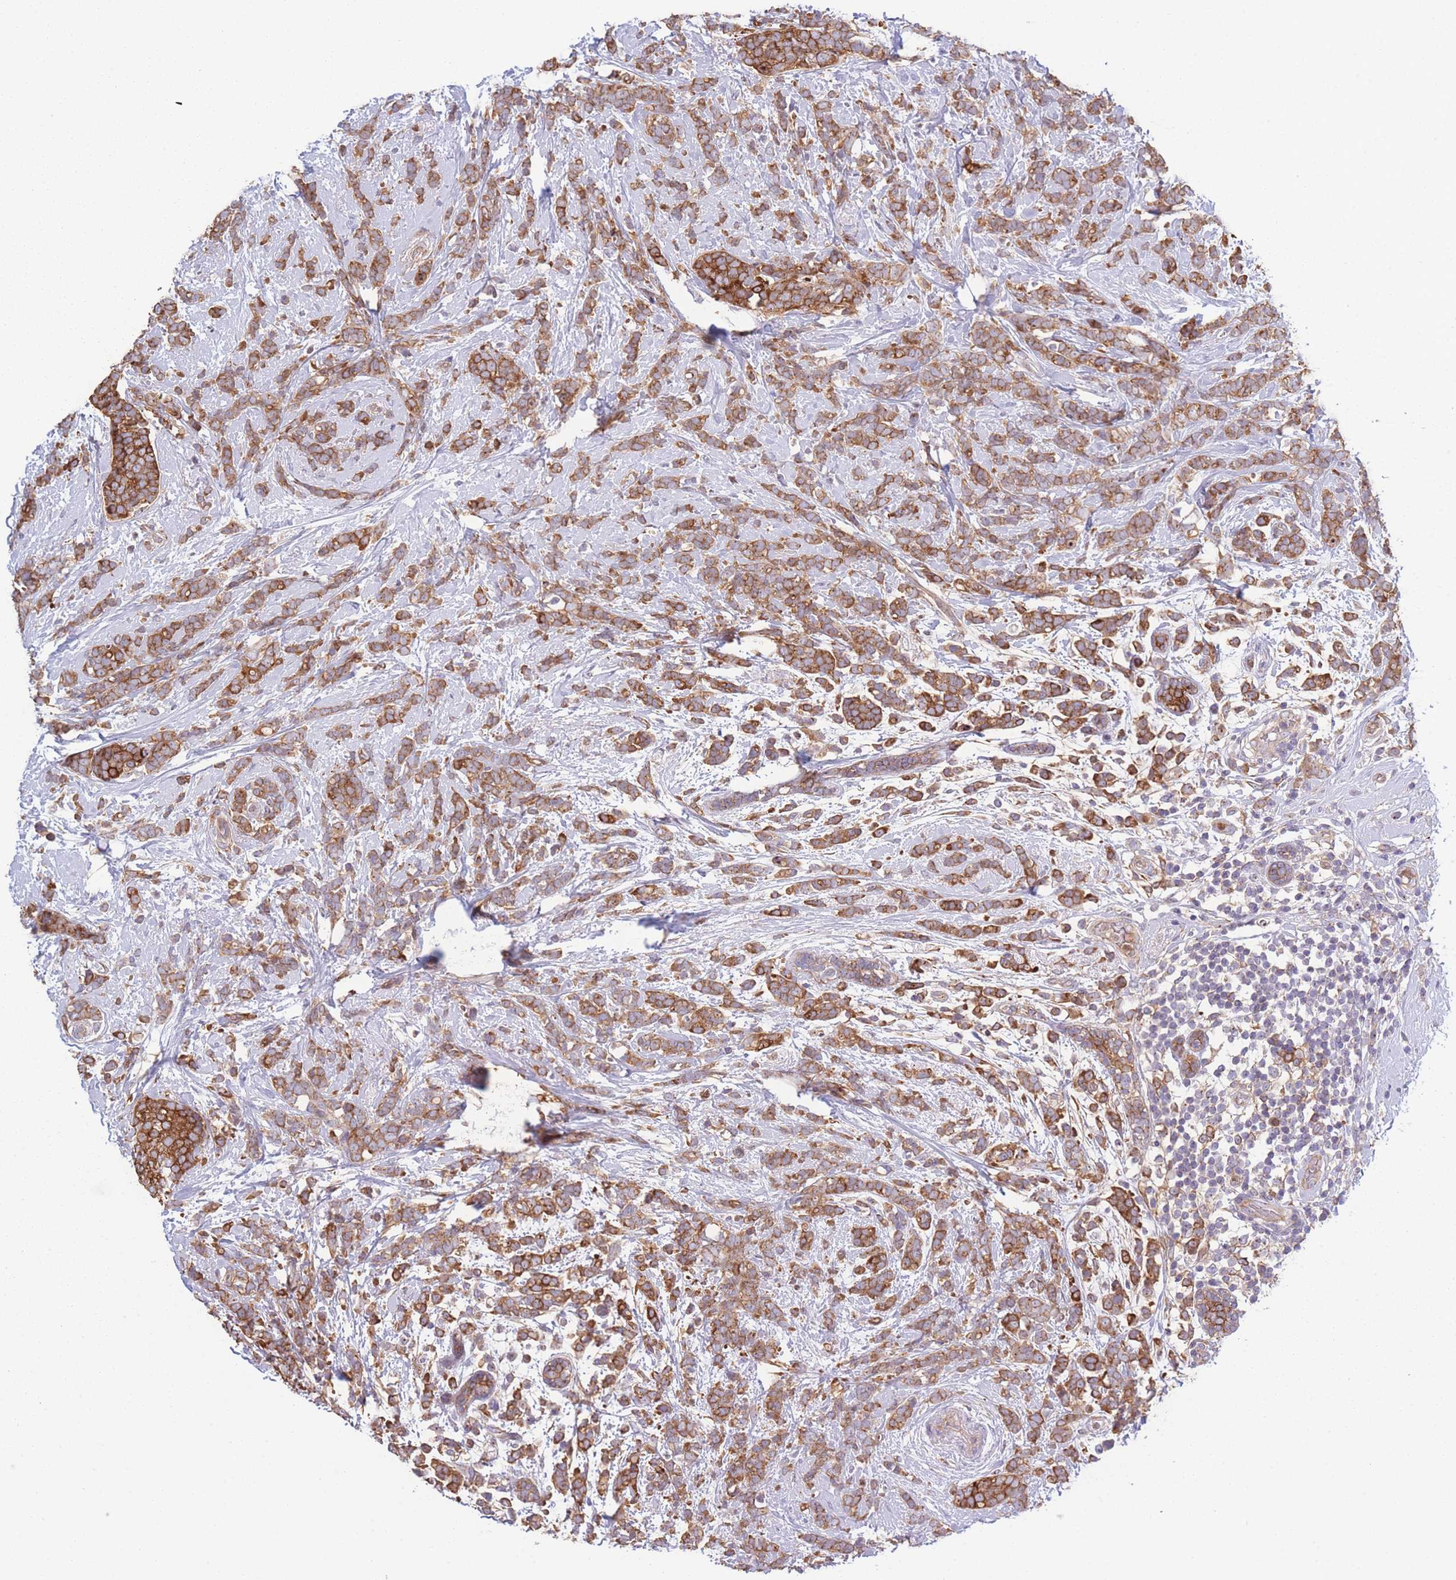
{"staining": {"intensity": "moderate", "quantity": ">75%", "location": "cytoplasmic/membranous"}, "tissue": "breast cancer", "cell_type": "Tumor cells", "image_type": "cancer", "snomed": [{"axis": "morphology", "description": "Lobular carcinoma"}, {"axis": "topography", "description": "Breast"}], "caption": "Immunohistochemical staining of human breast cancer (lobular carcinoma) exhibits medium levels of moderate cytoplasmic/membranous protein positivity in approximately >75% of tumor cells.", "gene": "STEAP3", "patient": {"sex": "female", "age": 58}}